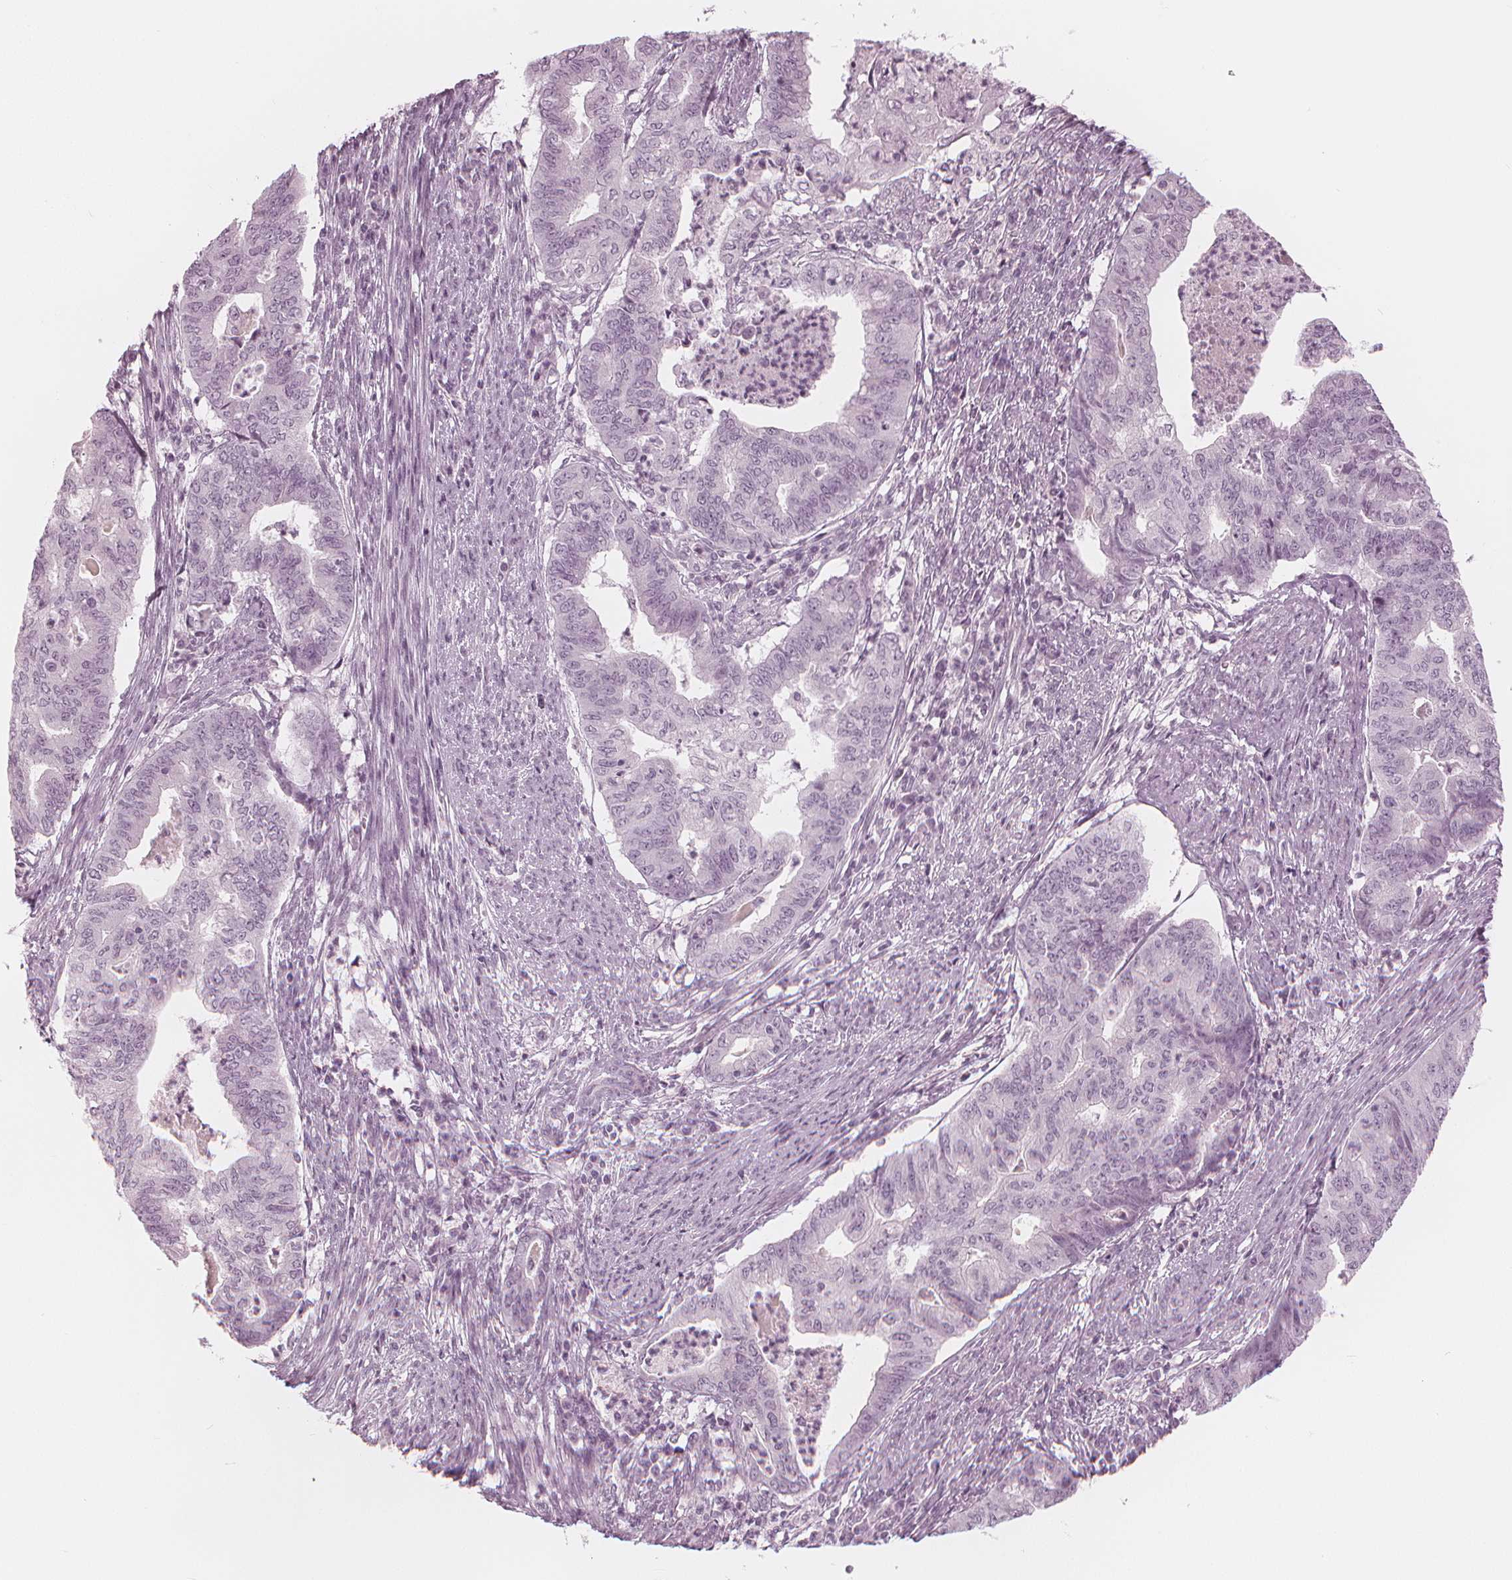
{"staining": {"intensity": "negative", "quantity": "none", "location": "none"}, "tissue": "endometrial cancer", "cell_type": "Tumor cells", "image_type": "cancer", "snomed": [{"axis": "morphology", "description": "Adenocarcinoma, NOS"}, {"axis": "topography", "description": "Endometrium"}], "caption": "Histopathology image shows no significant protein staining in tumor cells of endometrial adenocarcinoma.", "gene": "PAEP", "patient": {"sex": "female", "age": 79}}